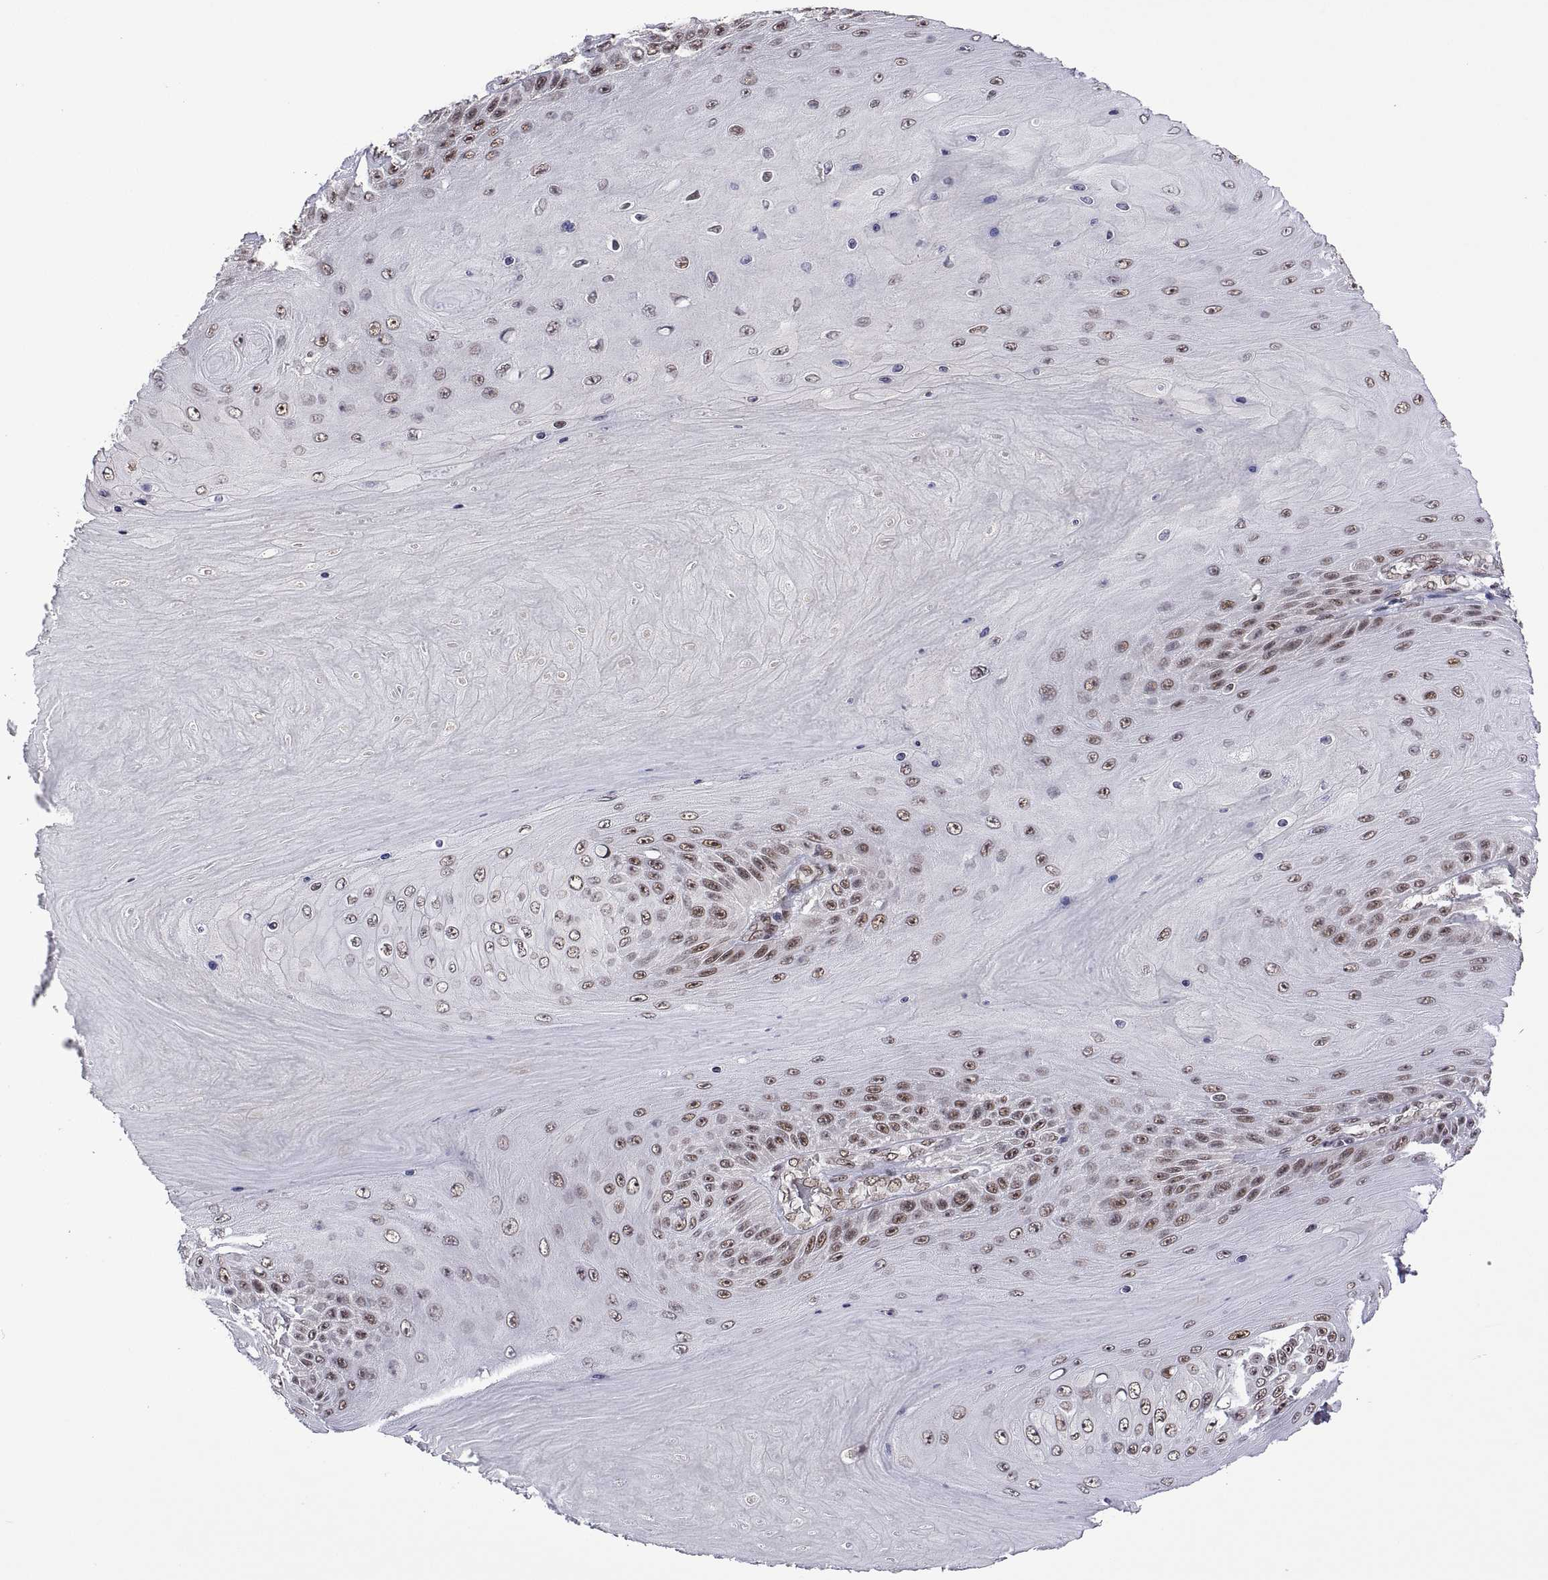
{"staining": {"intensity": "moderate", "quantity": "25%-75%", "location": "nuclear"}, "tissue": "skin cancer", "cell_type": "Tumor cells", "image_type": "cancer", "snomed": [{"axis": "morphology", "description": "Squamous cell carcinoma, NOS"}, {"axis": "topography", "description": "Skin"}], "caption": "Human skin squamous cell carcinoma stained with a brown dye displays moderate nuclear positive expression in approximately 25%-75% of tumor cells.", "gene": "NR4A1", "patient": {"sex": "male", "age": 62}}